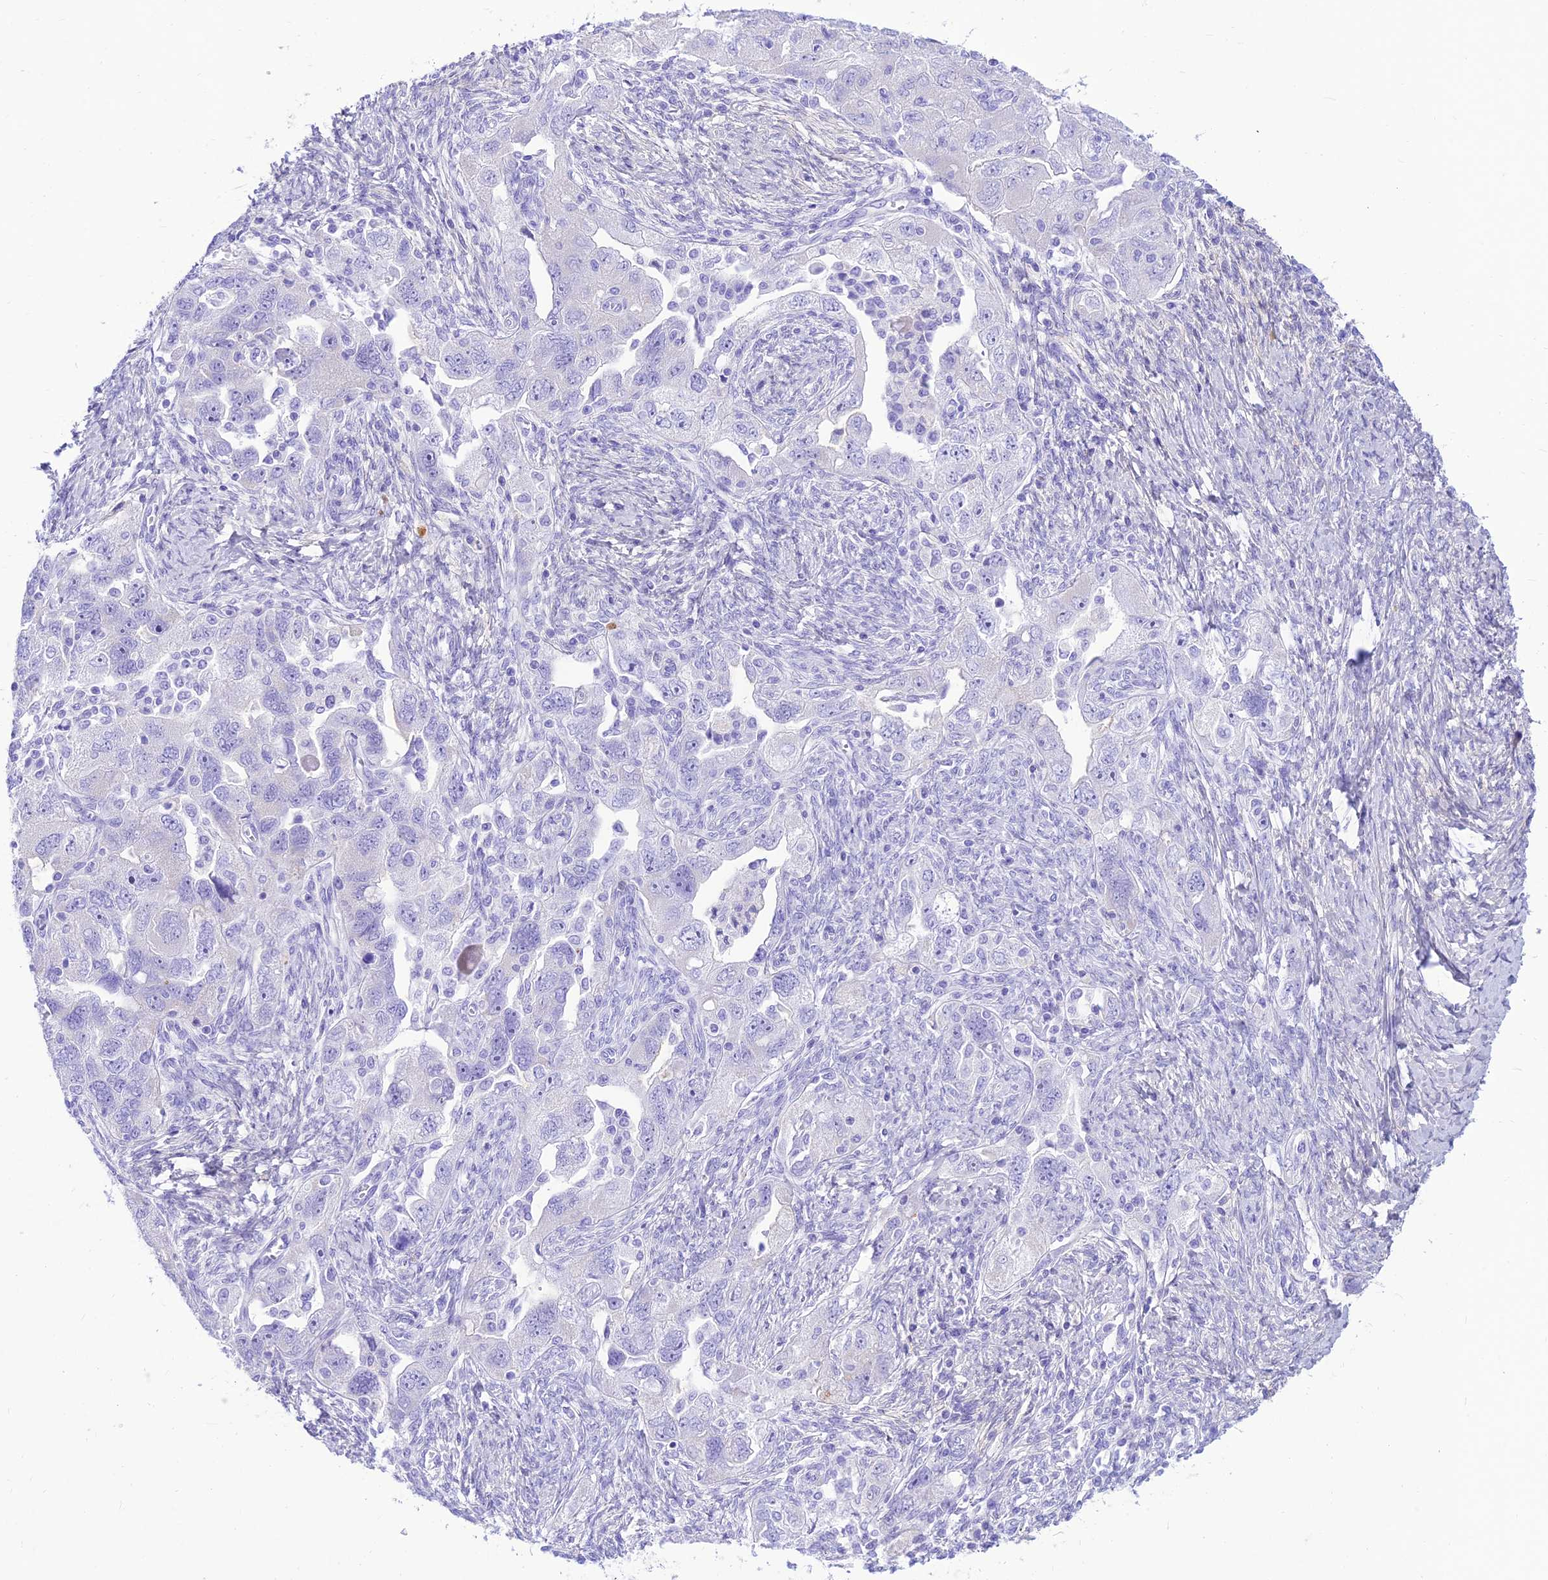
{"staining": {"intensity": "negative", "quantity": "none", "location": "none"}, "tissue": "ovarian cancer", "cell_type": "Tumor cells", "image_type": "cancer", "snomed": [{"axis": "morphology", "description": "Carcinoma, NOS"}, {"axis": "morphology", "description": "Cystadenocarcinoma, serous, NOS"}, {"axis": "topography", "description": "Ovary"}], "caption": "Tumor cells are negative for protein expression in human ovarian cancer (serous cystadenocarcinoma). (DAB (3,3'-diaminobenzidine) immunohistochemistry (IHC), high magnification).", "gene": "PRNP", "patient": {"sex": "female", "age": 69}}